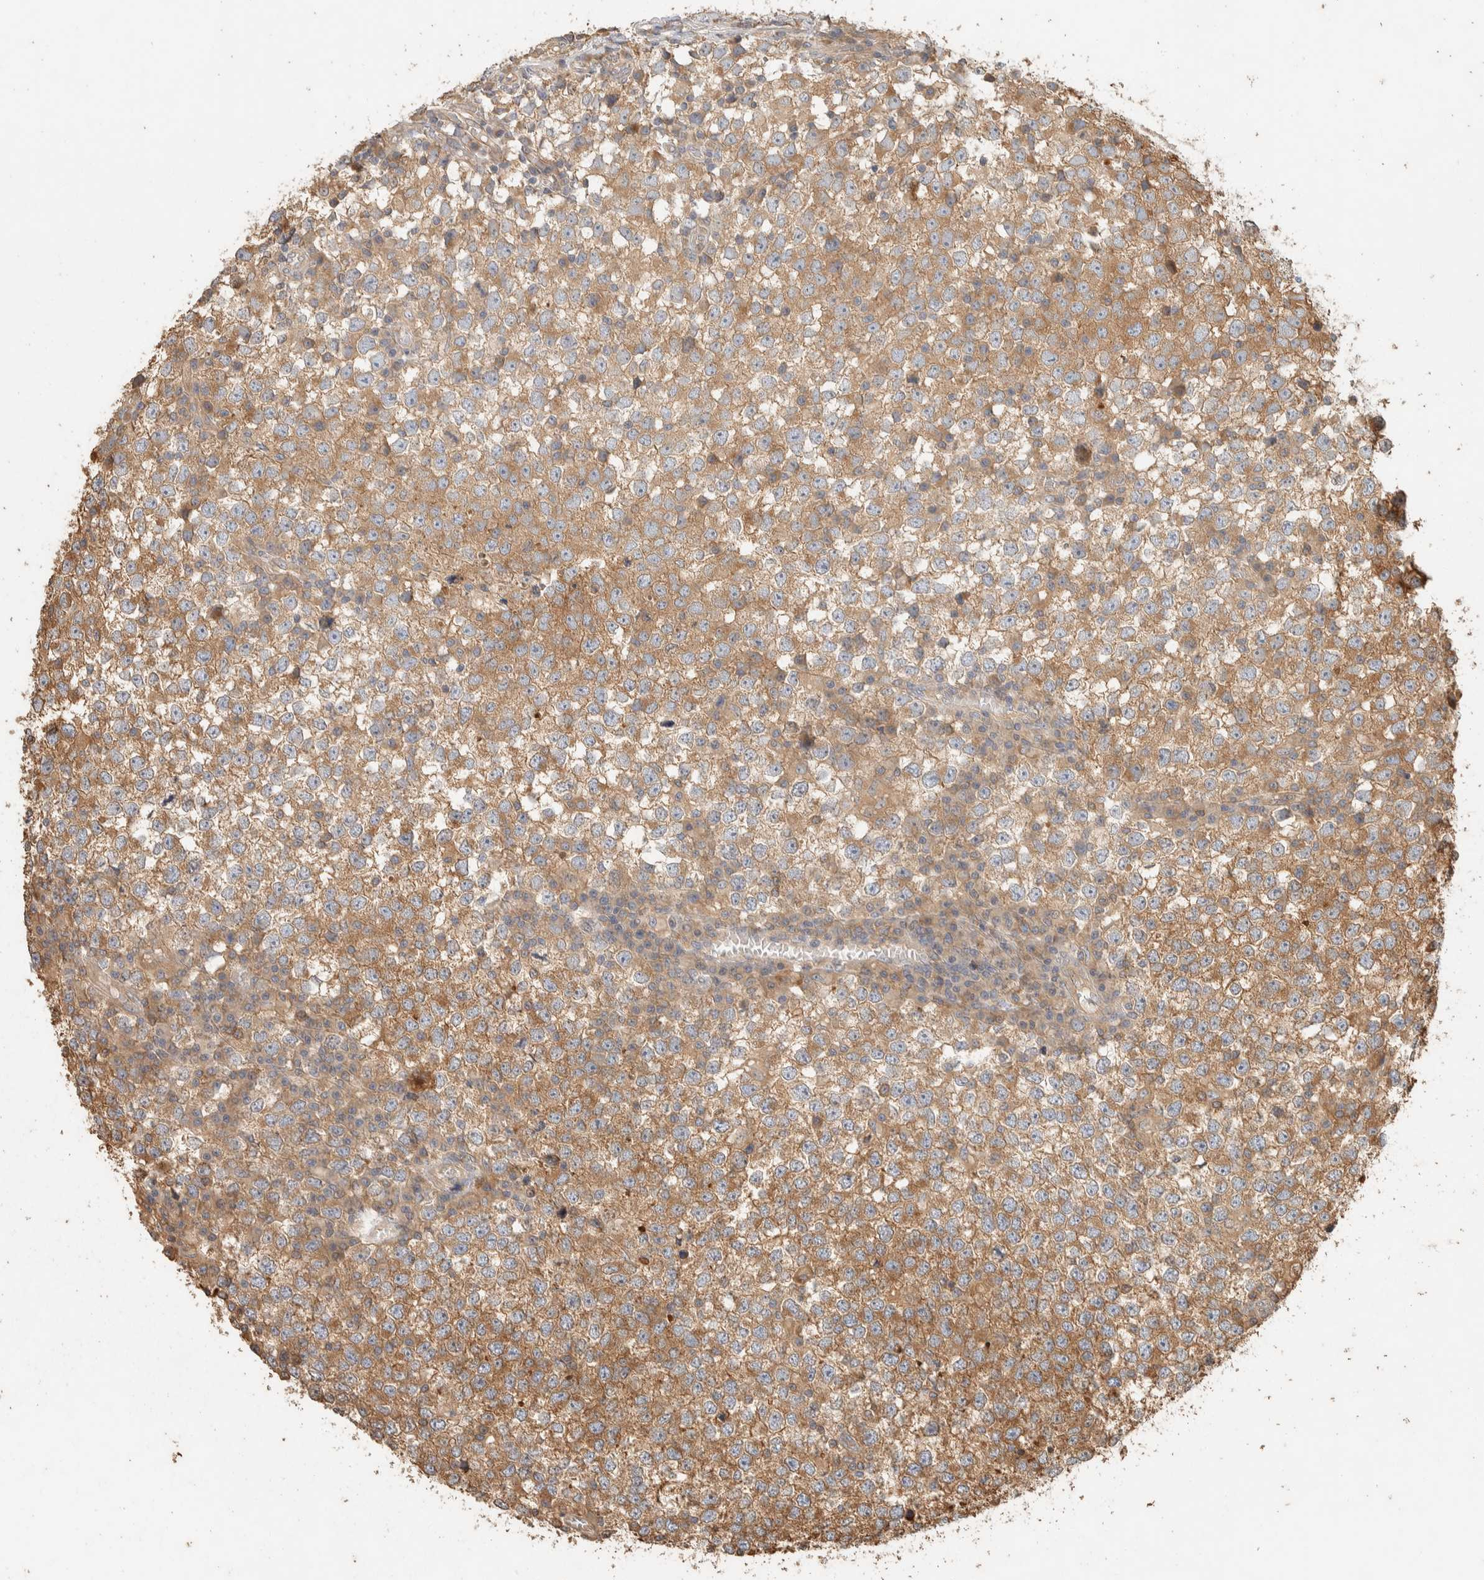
{"staining": {"intensity": "moderate", "quantity": ">75%", "location": "cytoplasmic/membranous"}, "tissue": "testis cancer", "cell_type": "Tumor cells", "image_type": "cancer", "snomed": [{"axis": "morphology", "description": "Seminoma, NOS"}, {"axis": "topography", "description": "Testis"}], "caption": "DAB (3,3'-diaminobenzidine) immunohistochemical staining of testis cancer (seminoma) shows moderate cytoplasmic/membranous protein expression in about >75% of tumor cells. (DAB IHC, brown staining for protein, blue staining for nuclei).", "gene": "EXOC7", "patient": {"sex": "male", "age": 65}}